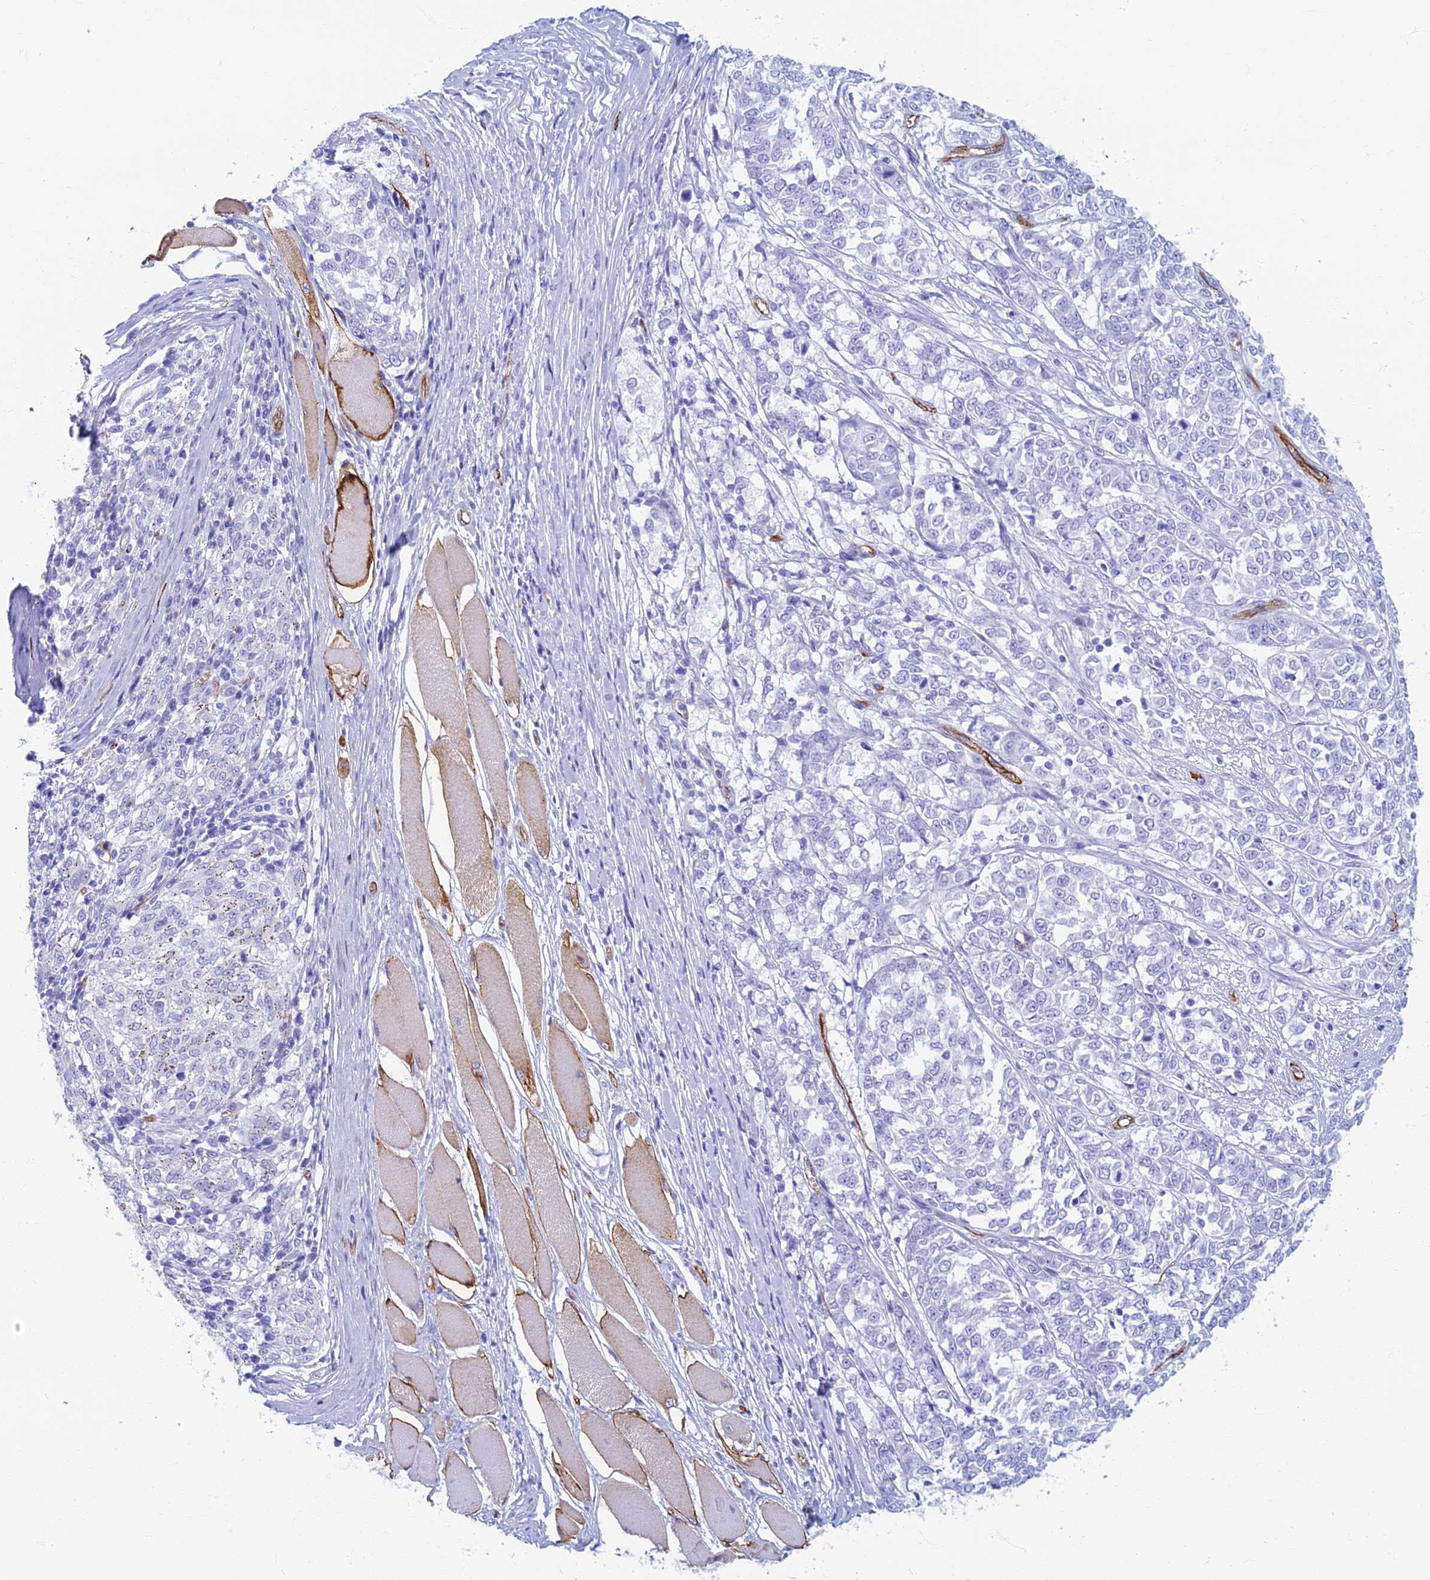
{"staining": {"intensity": "negative", "quantity": "none", "location": "none"}, "tissue": "melanoma", "cell_type": "Tumor cells", "image_type": "cancer", "snomed": [{"axis": "morphology", "description": "Malignant melanoma, NOS"}, {"axis": "topography", "description": "Skin"}], "caption": "Photomicrograph shows no significant protein staining in tumor cells of malignant melanoma.", "gene": "ETFRF1", "patient": {"sex": "female", "age": 72}}